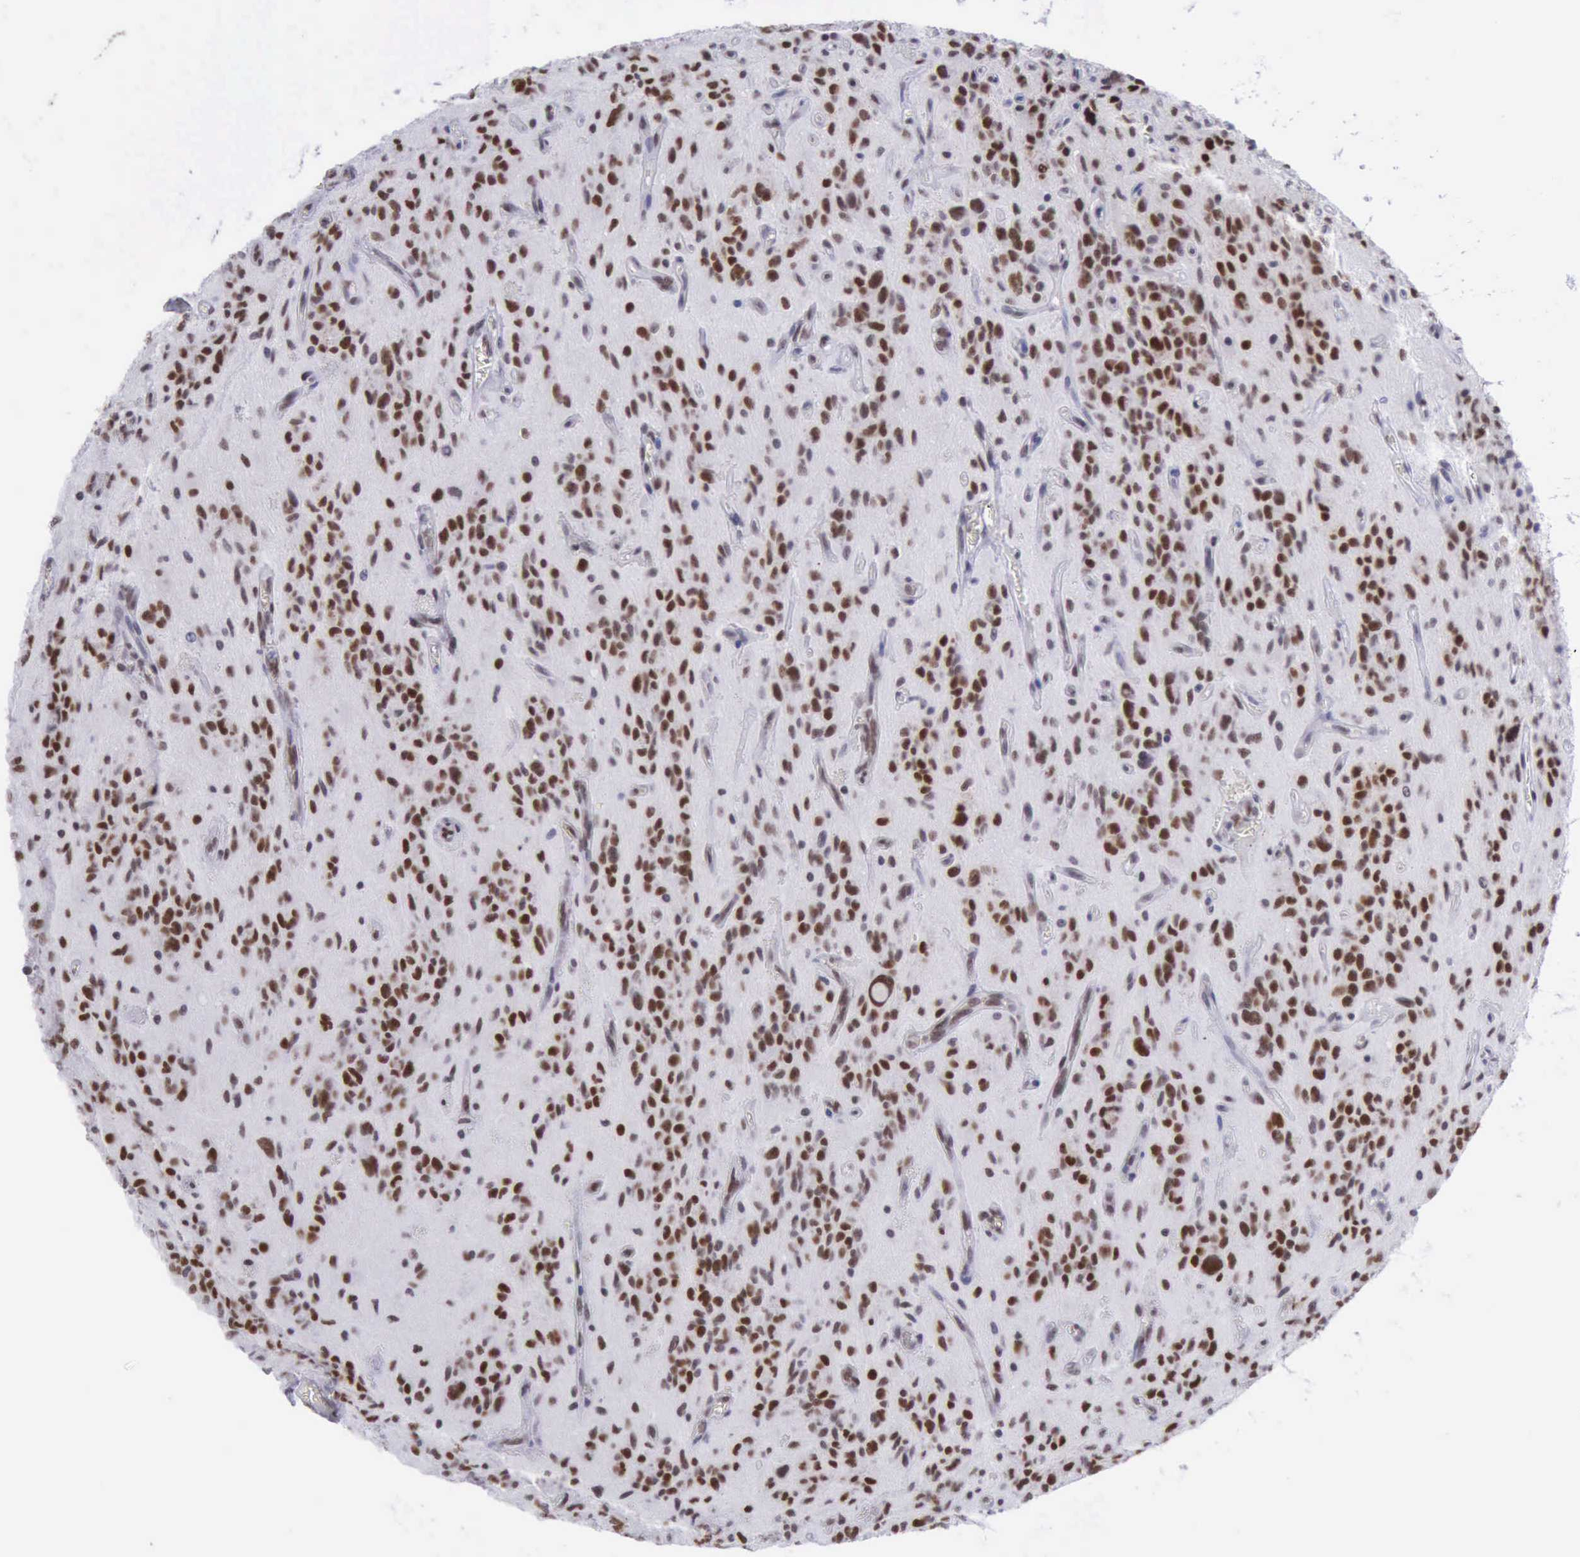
{"staining": {"intensity": "moderate", "quantity": ">75%", "location": "nuclear"}, "tissue": "glioma", "cell_type": "Tumor cells", "image_type": "cancer", "snomed": [{"axis": "morphology", "description": "Glioma, malignant, Low grade"}, {"axis": "topography", "description": "Brain"}], "caption": "There is medium levels of moderate nuclear staining in tumor cells of low-grade glioma (malignant), as demonstrated by immunohistochemical staining (brown color).", "gene": "ERCC4", "patient": {"sex": "female", "age": 15}}